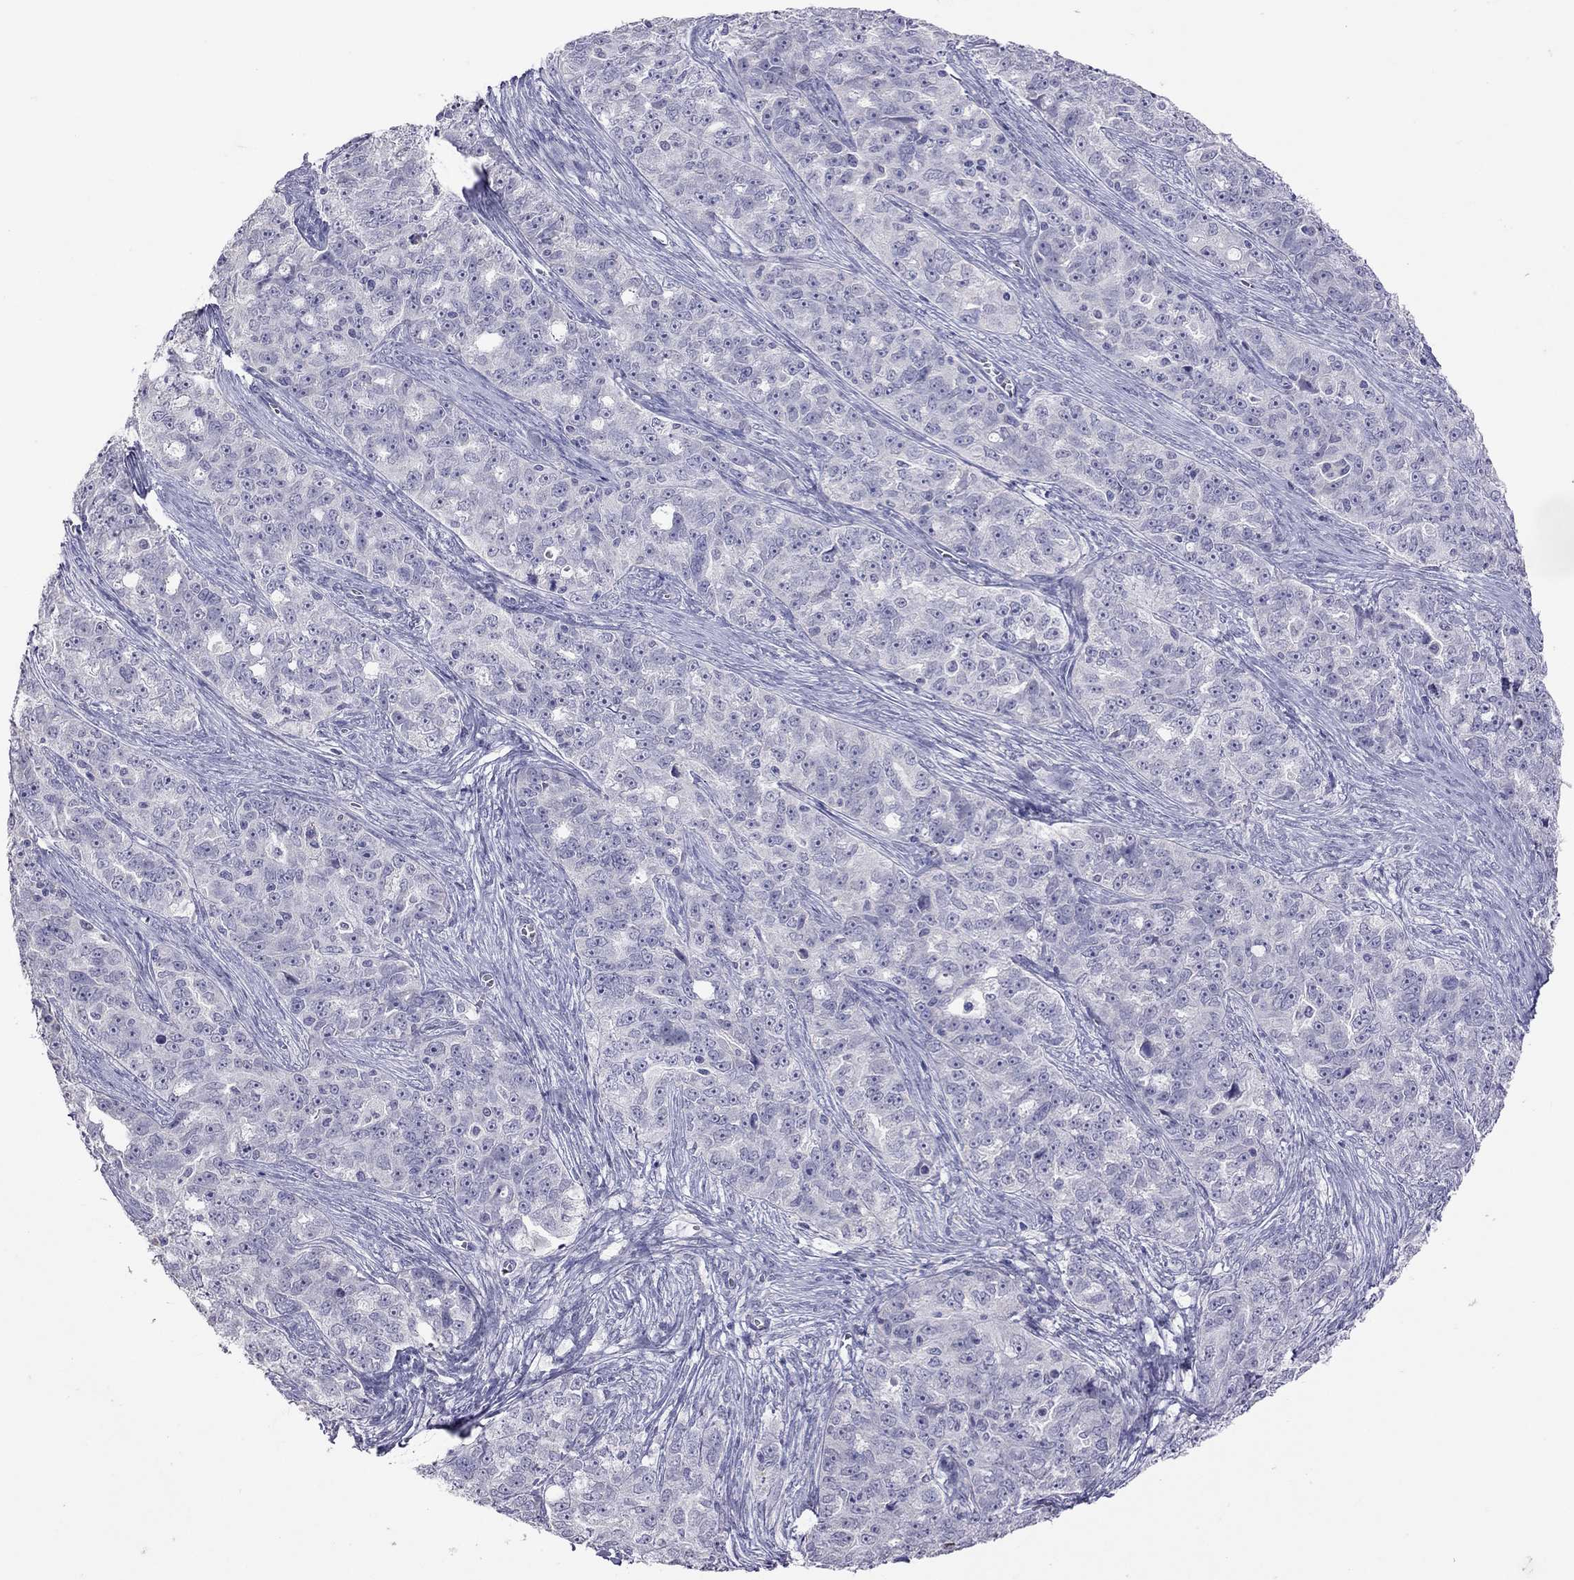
{"staining": {"intensity": "negative", "quantity": "none", "location": "none"}, "tissue": "ovarian cancer", "cell_type": "Tumor cells", "image_type": "cancer", "snomed": [{"axis": "morphology", "description": "Cystadenocarcinoma, serous, NOS"}, {"axis": "topography", "description": "Ovary"}], "caption": "DAB immunohistochemical staining of ovarian cancer (serous cystadenocarcinoma) reveals no significant expression in tumor cells. Nuclei are stained in blue.", "gene": "SLAMF1", "patient": {"sex": "female", "age": 51}}